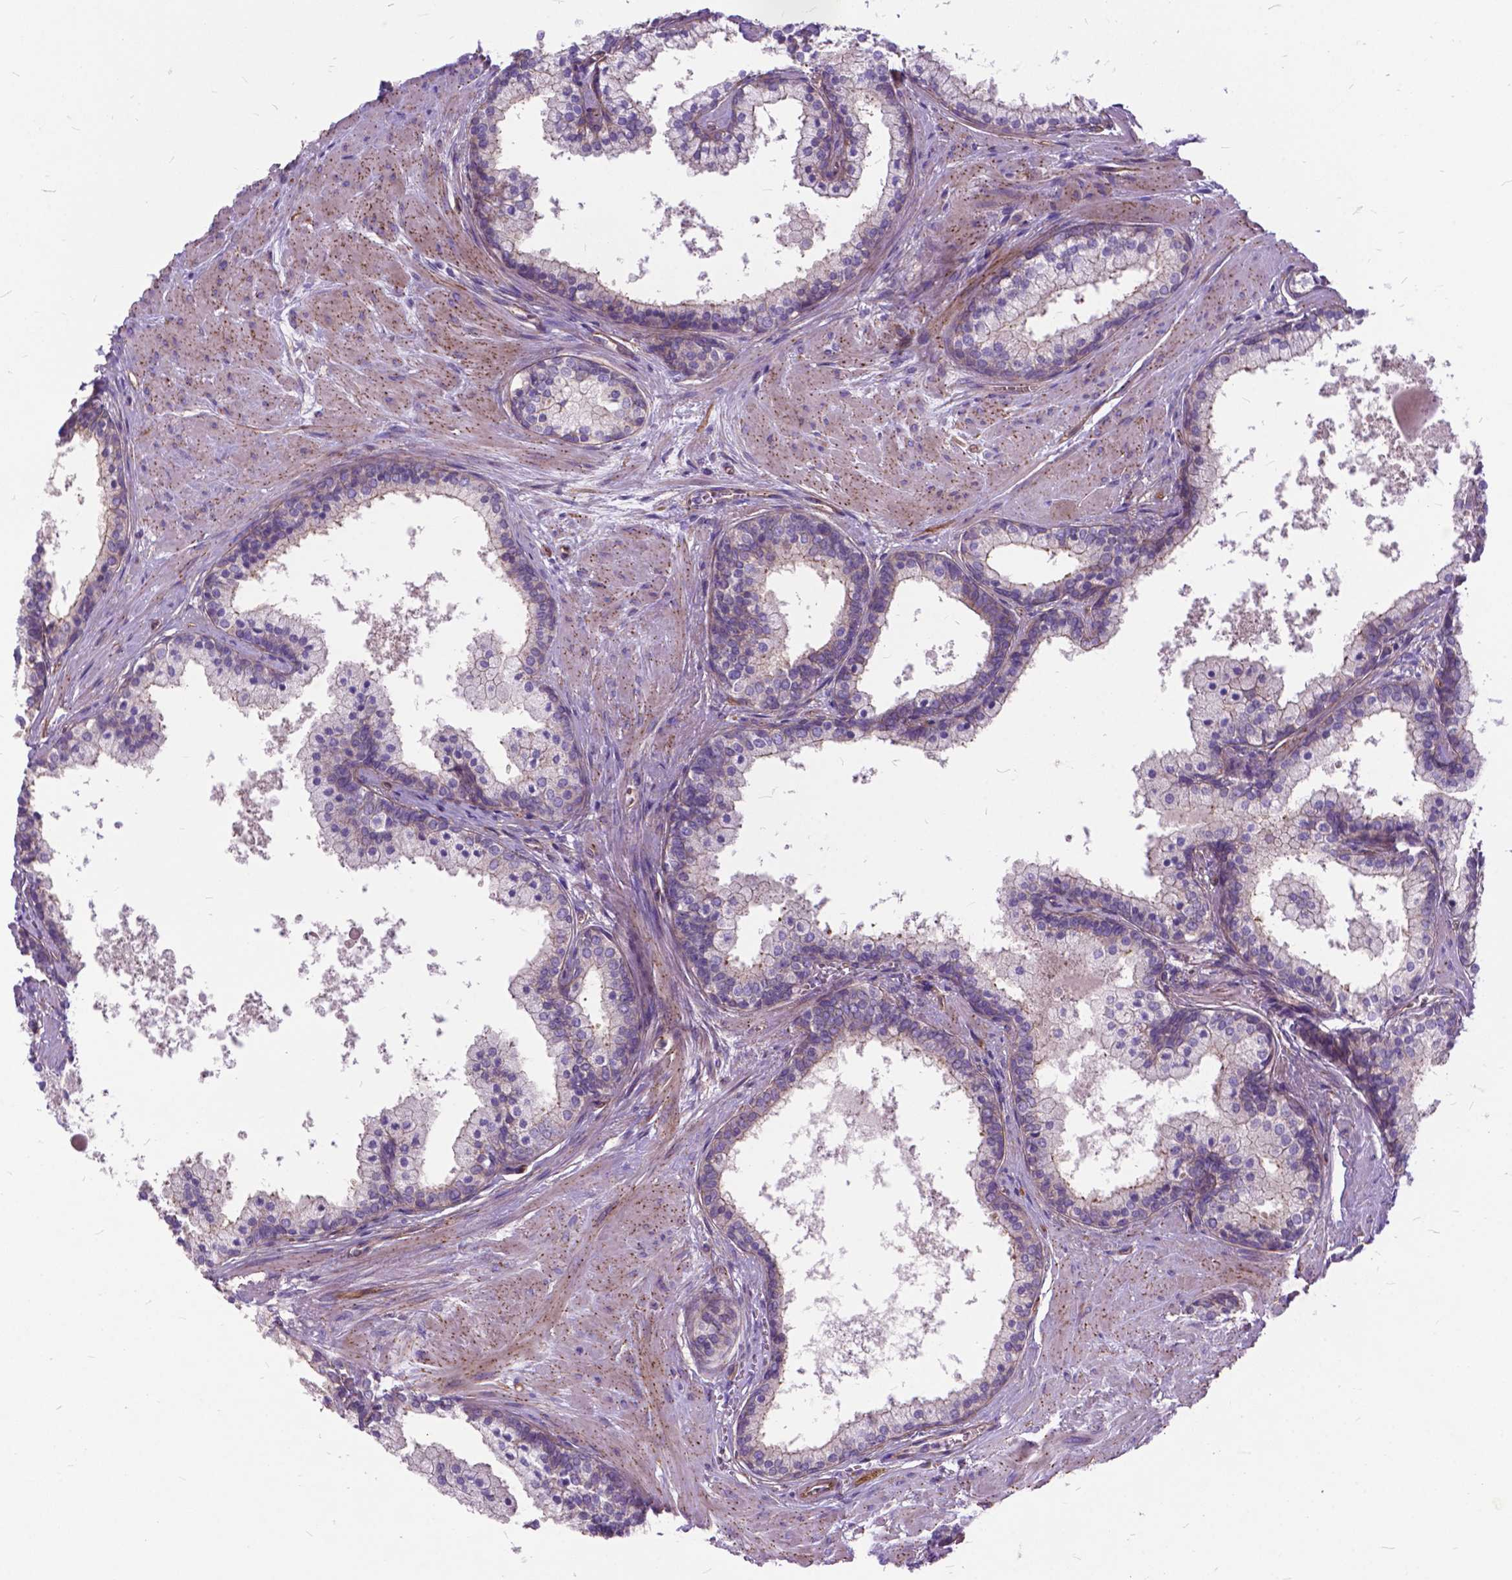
{"staining": {"intensity": "moderate", "quantity": "25%-75%", "location": "cytoplasmic/membranous"}, "tissue": "prostate", "cell_type": "Glandular cells", "image_type": "normal", "snomed": [{"axis": "morphology", "description": "Normal tissue, NOS"}, {"axis": "topography", "description": "Prostate"}], "caption": "Immunohistochemistry photomicrograph of benign human prostate stained for a protein (brown), which reveals medium levels of moderate cytoplasmic/membranous positivity in about 25%-75% of glandular cells.", "gene": "FLT4", "patient": {"sex": "male", "age": 61}}